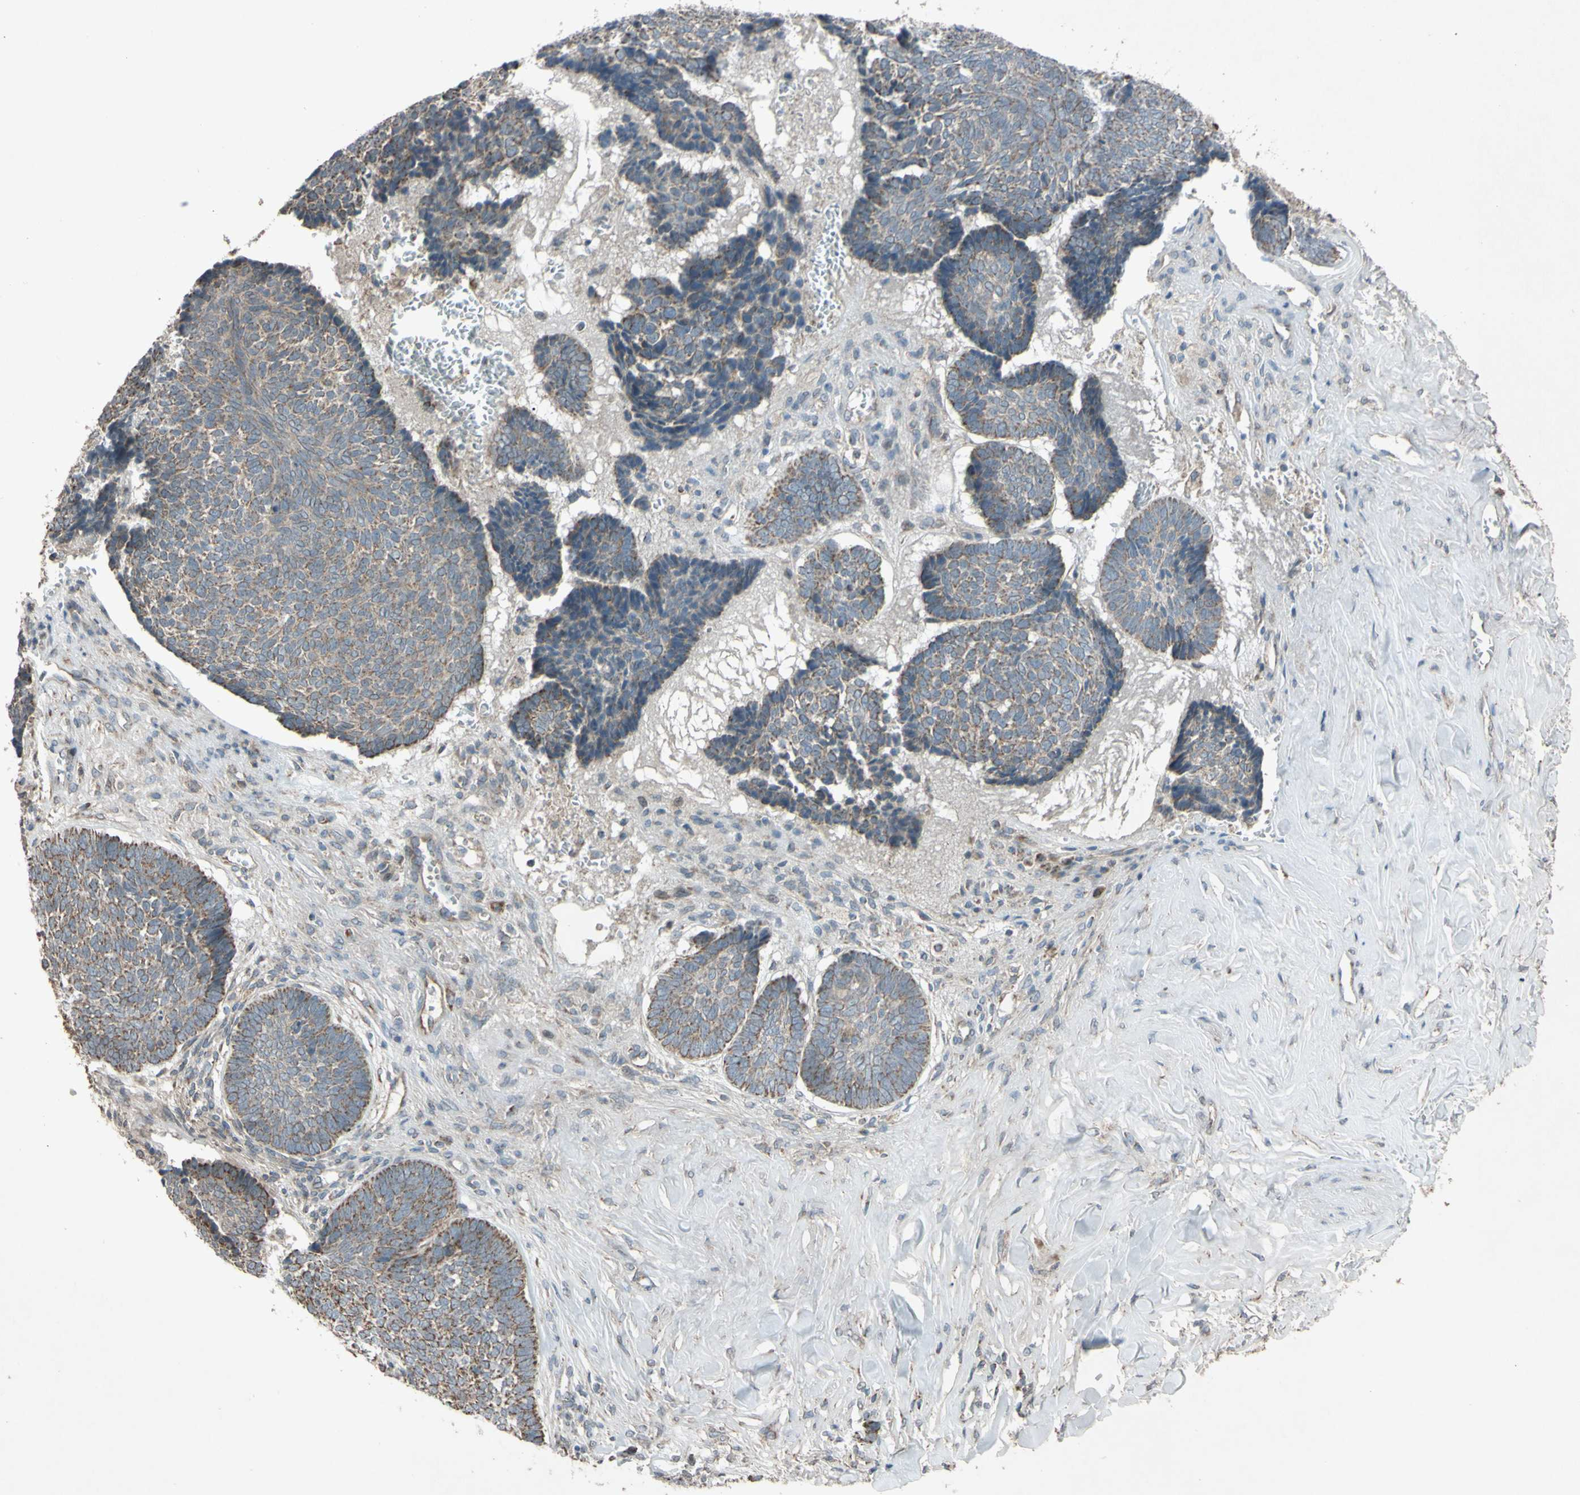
{"staining": {"intensity": "moderate", "quantity": ">75%", "location": "cytoplasmic/membranous"}, "tissue": "skin cancer", "cell_type": "Tumor cells", "image_type": "cancer", "snomed": [{"axis": "morphology", "description": "Basal cell carcinoma"}, {"axis": "topography", "description": "Skin"}], "caption": "High-power microscopy captured an immunohistochemistry histopathology image of basal cell carcinoma (skin), revealing moderate cytoplasmic/membranous staining in about >75% of tumor cells.", "gene": "ACOT8", "patient": {"sex": "male", "age": 84}}